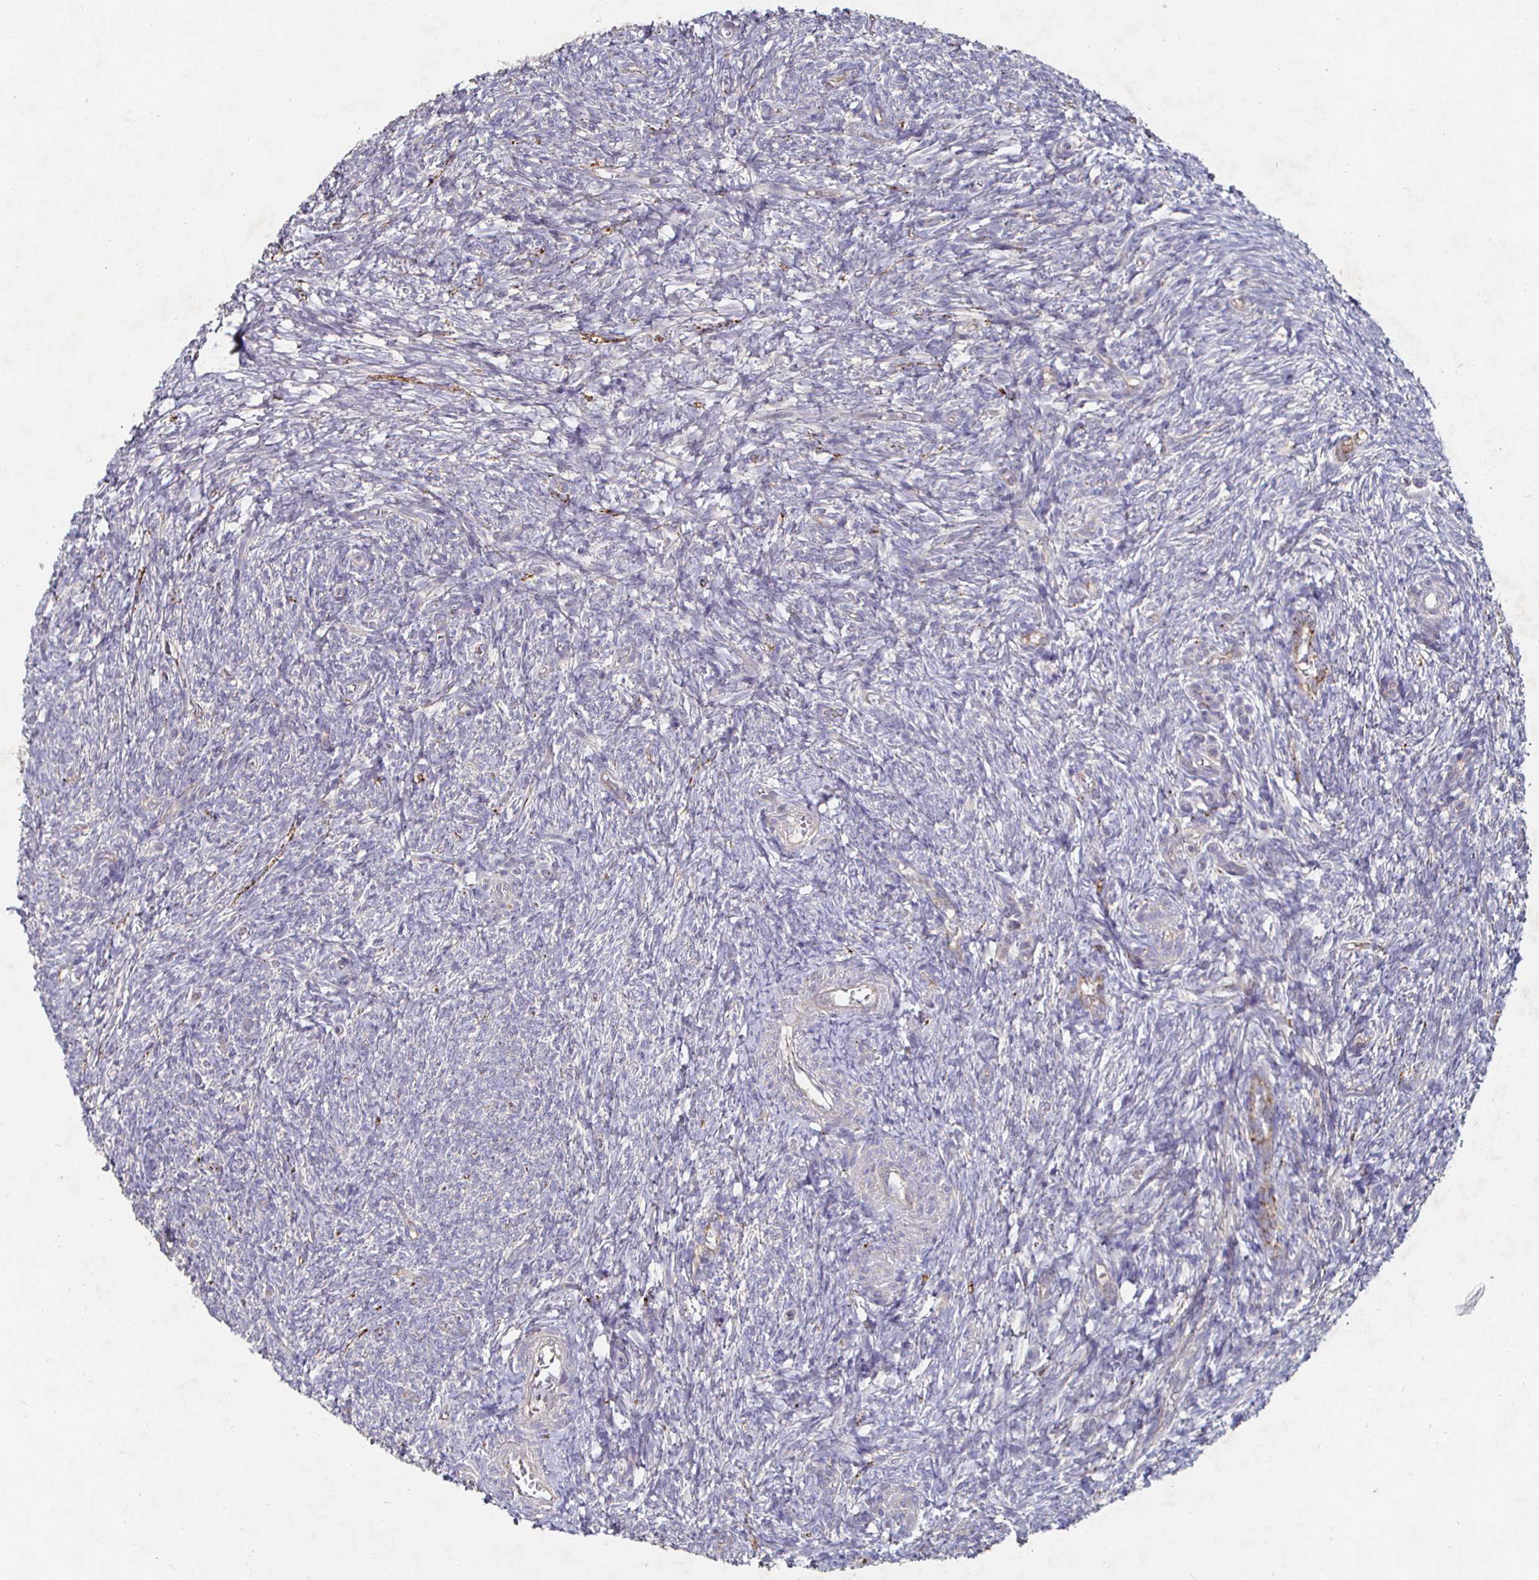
{"staining": {"intensity": "weak", "quantity": "25%-75%", "location": "cytoplasmic/membranous"}, "tissue": "ovary", "cell_type": "Follicle cells", "image_type": "normal", "snomed": [{"axis": "morphology", "description": "Normal tissue, NOS"}, {"axis": "topography", "description": "Ovary"}], "caption": "Immunohistochemistry micrograph of benign ovary: ovary stained using IHC reveals low levels of weak protein expression localized specifically in the cytoplasmic/membranous of follicle cells, appearing as a cytoplasmic/membranous brown color.", "gene": "NRSN1", "patient": {"sex": "female", "age": 39}}